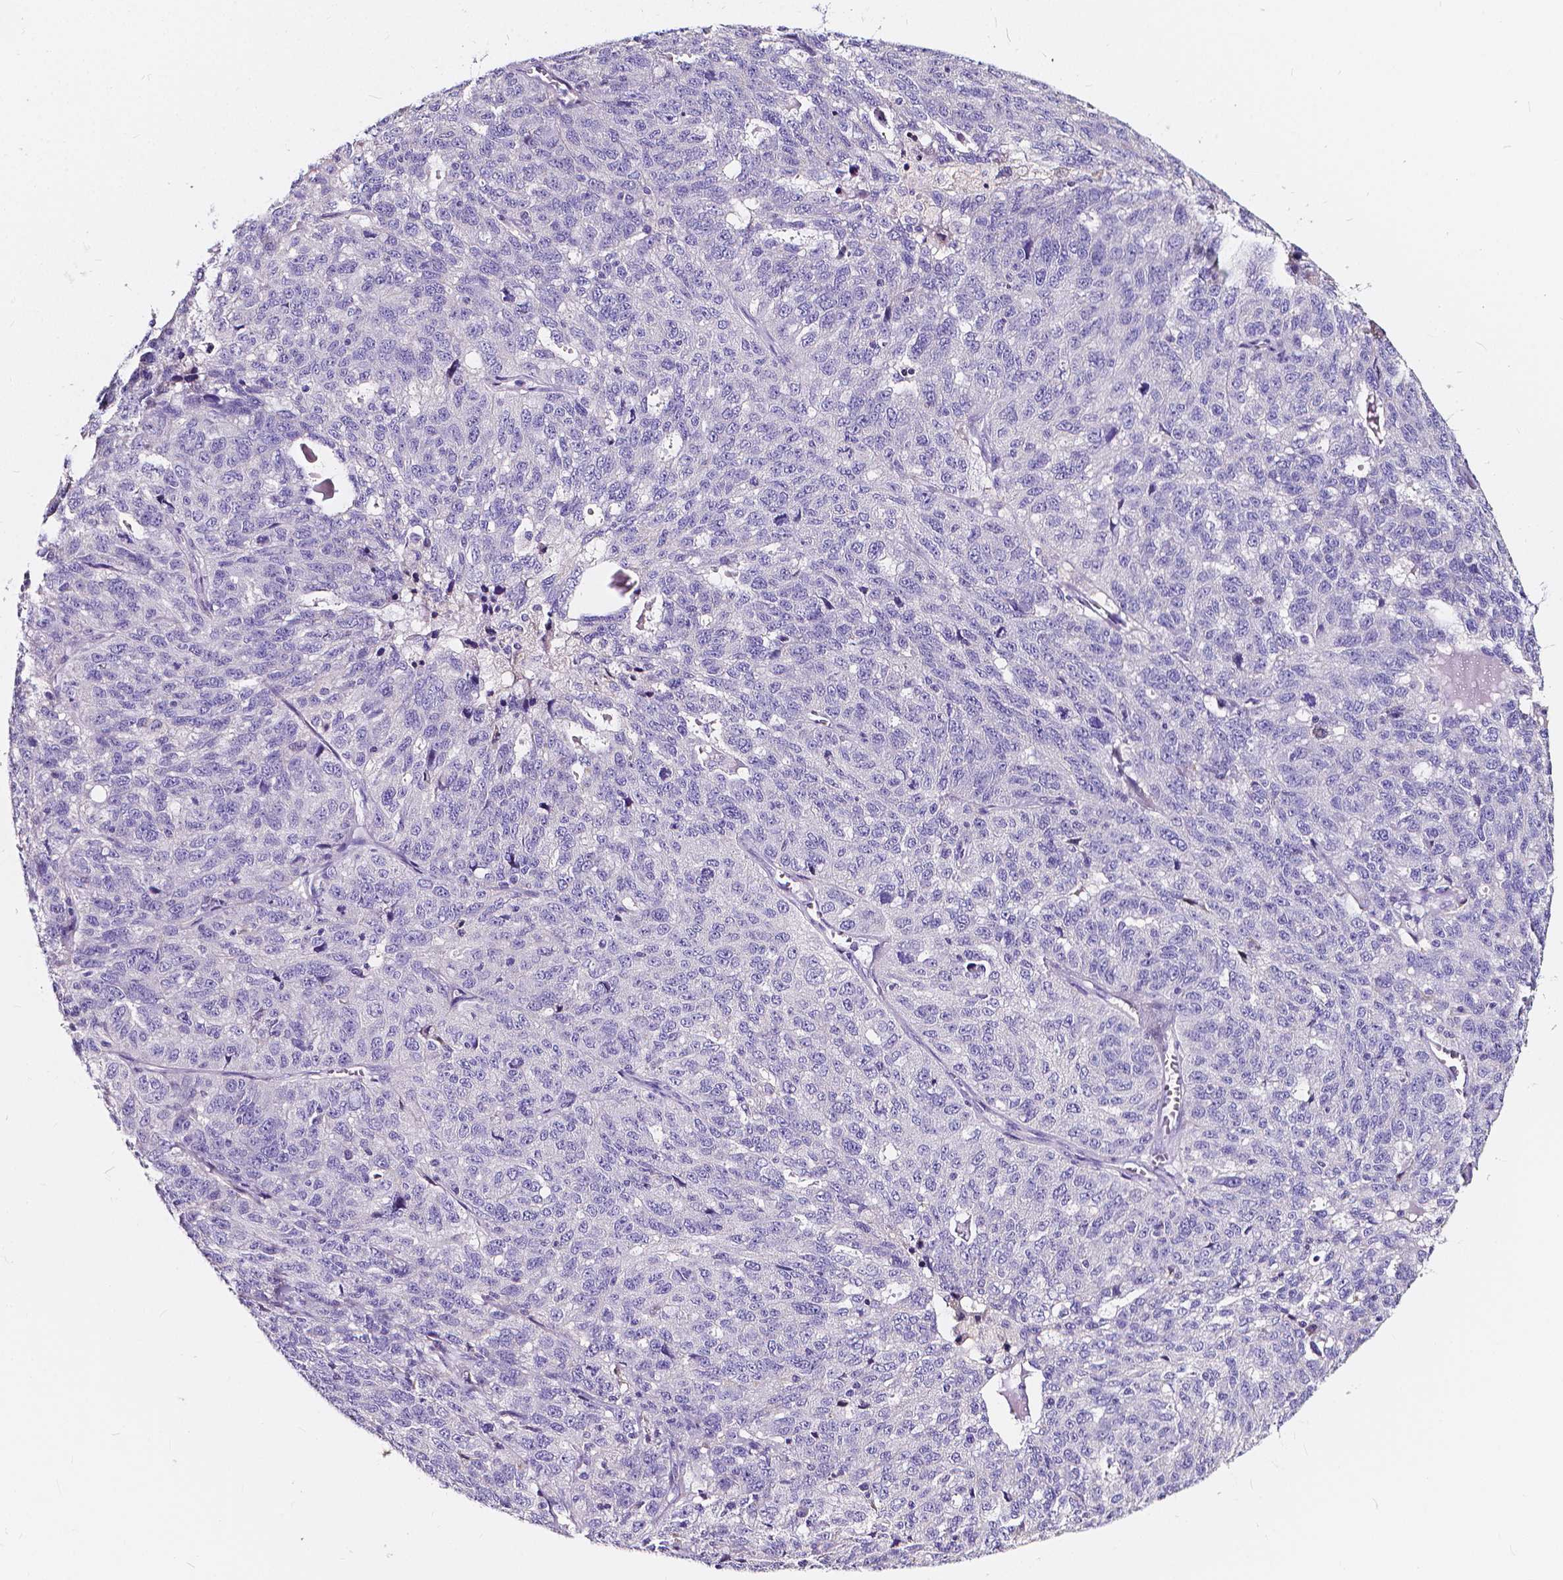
{"staining": {"intensity": "negative", "quantity": "none", "location": "none"}, "tissue": "ovarian cancer", "cell_type": "Tumor cells", "image_type": "cancer", "snomed": [{"axis": "morphology", "description": "Cystadenocarcinoma, serous, NOS"}, {"axis": "topography", "description": "Ovary"}], "caption": "Ovarian cancer (serous cystadenocarcinoma) stained for a protein using immunohistochemistry reveals no staining tumor cells.", "gene": "CLSTN2", "patient": {"sex": "female", "age": 71}}